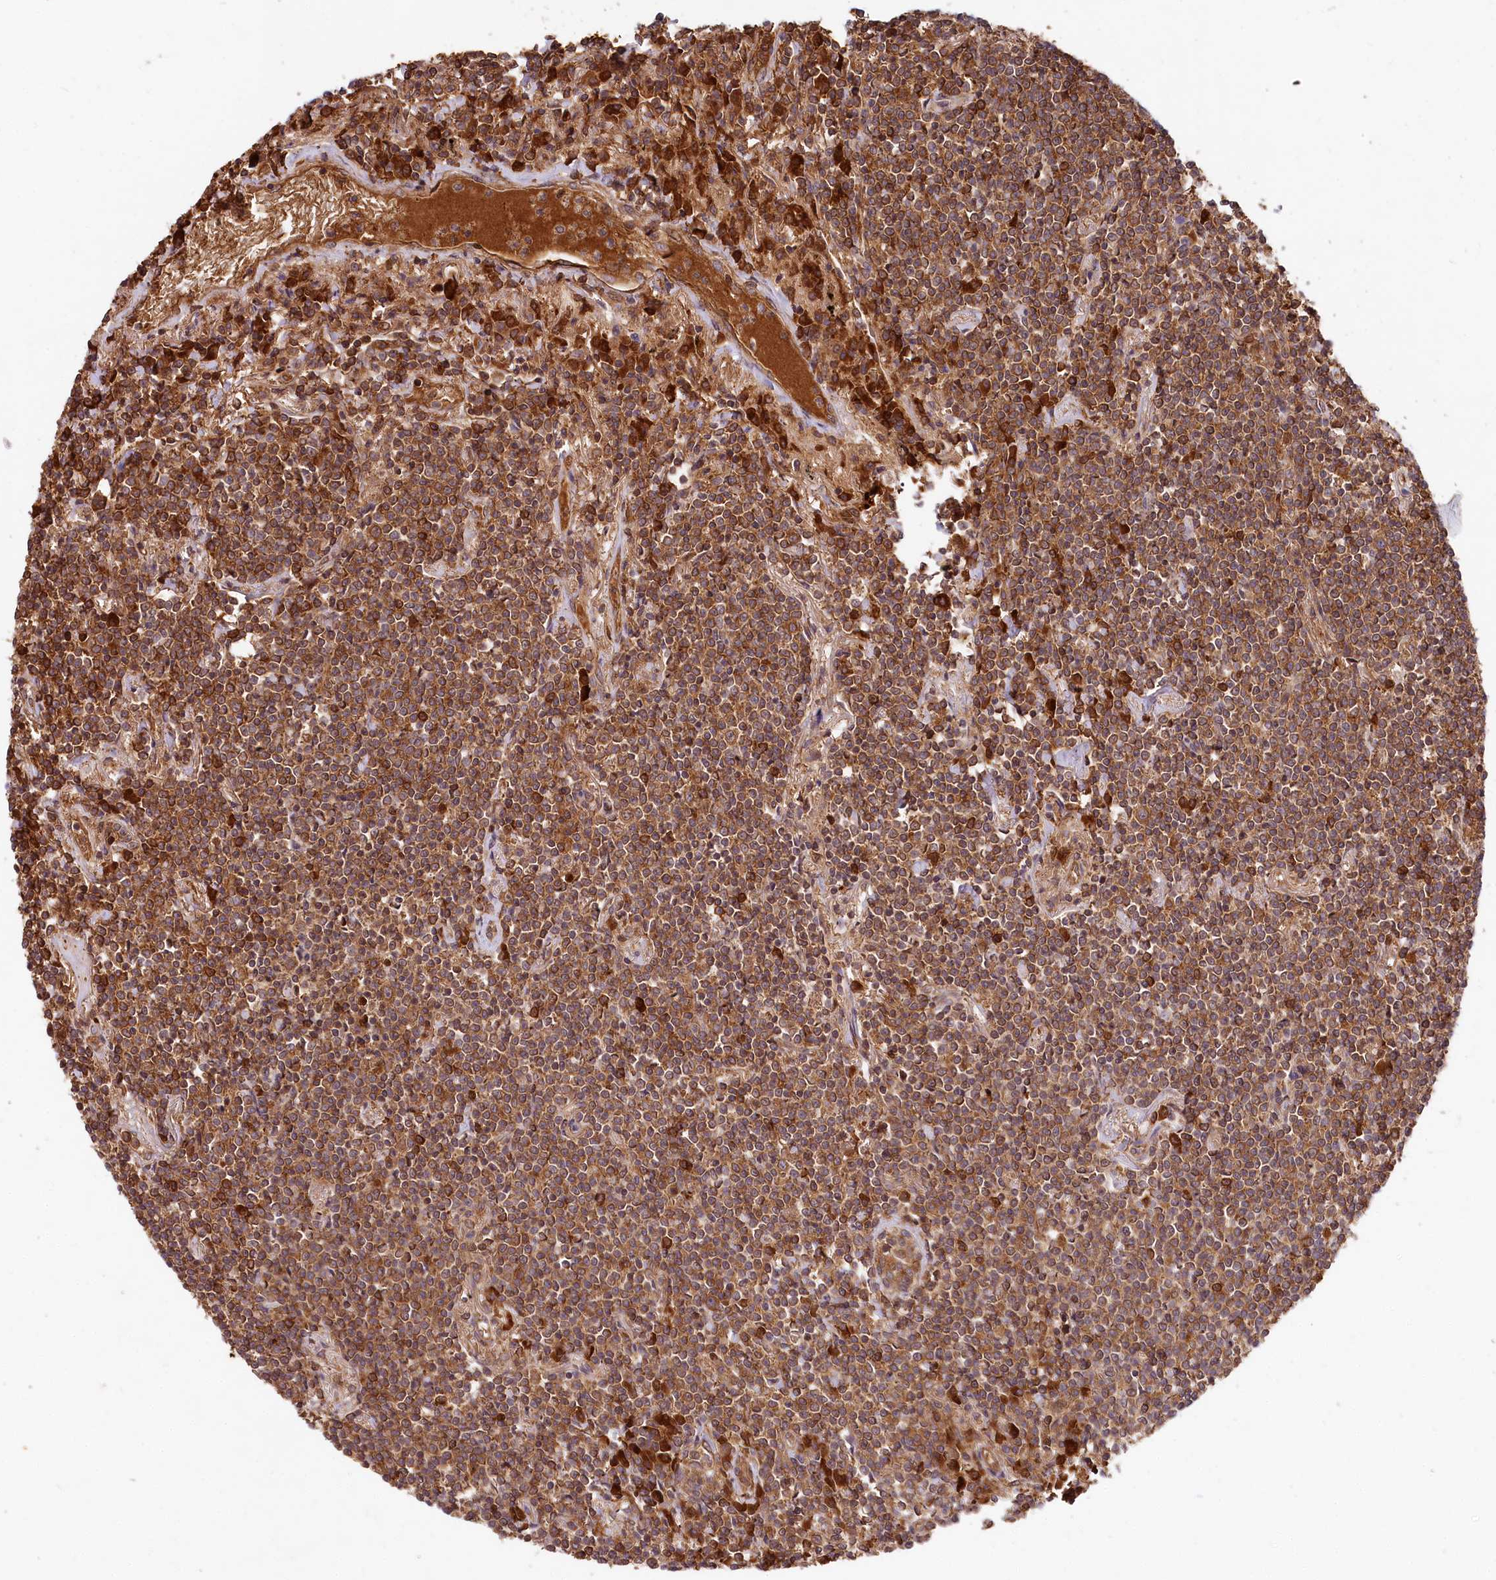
{"staining": {"intensity": "moderate", "quantity": ">75%", "location": "cytoplasmic/membranous"}, "tissue": "lymphoma", "cell_type": "Tumor cells", "image_type": "cancer", "snomed": [{"axis": "morphology", "description": "Malignant lymphoma, non-Hodgkin's type, Low grade"}, {"axis": "topography", "description": "Lung"}], "caption": "Tumor cells display moderate cytoplasmic/membranous positivity in approximately >75% of cells in malignant lymphoma, non-Hodgkin's type (low-grade).", "gene": "MCF2L2", "patient": {"sex": "female", "age": 71}}